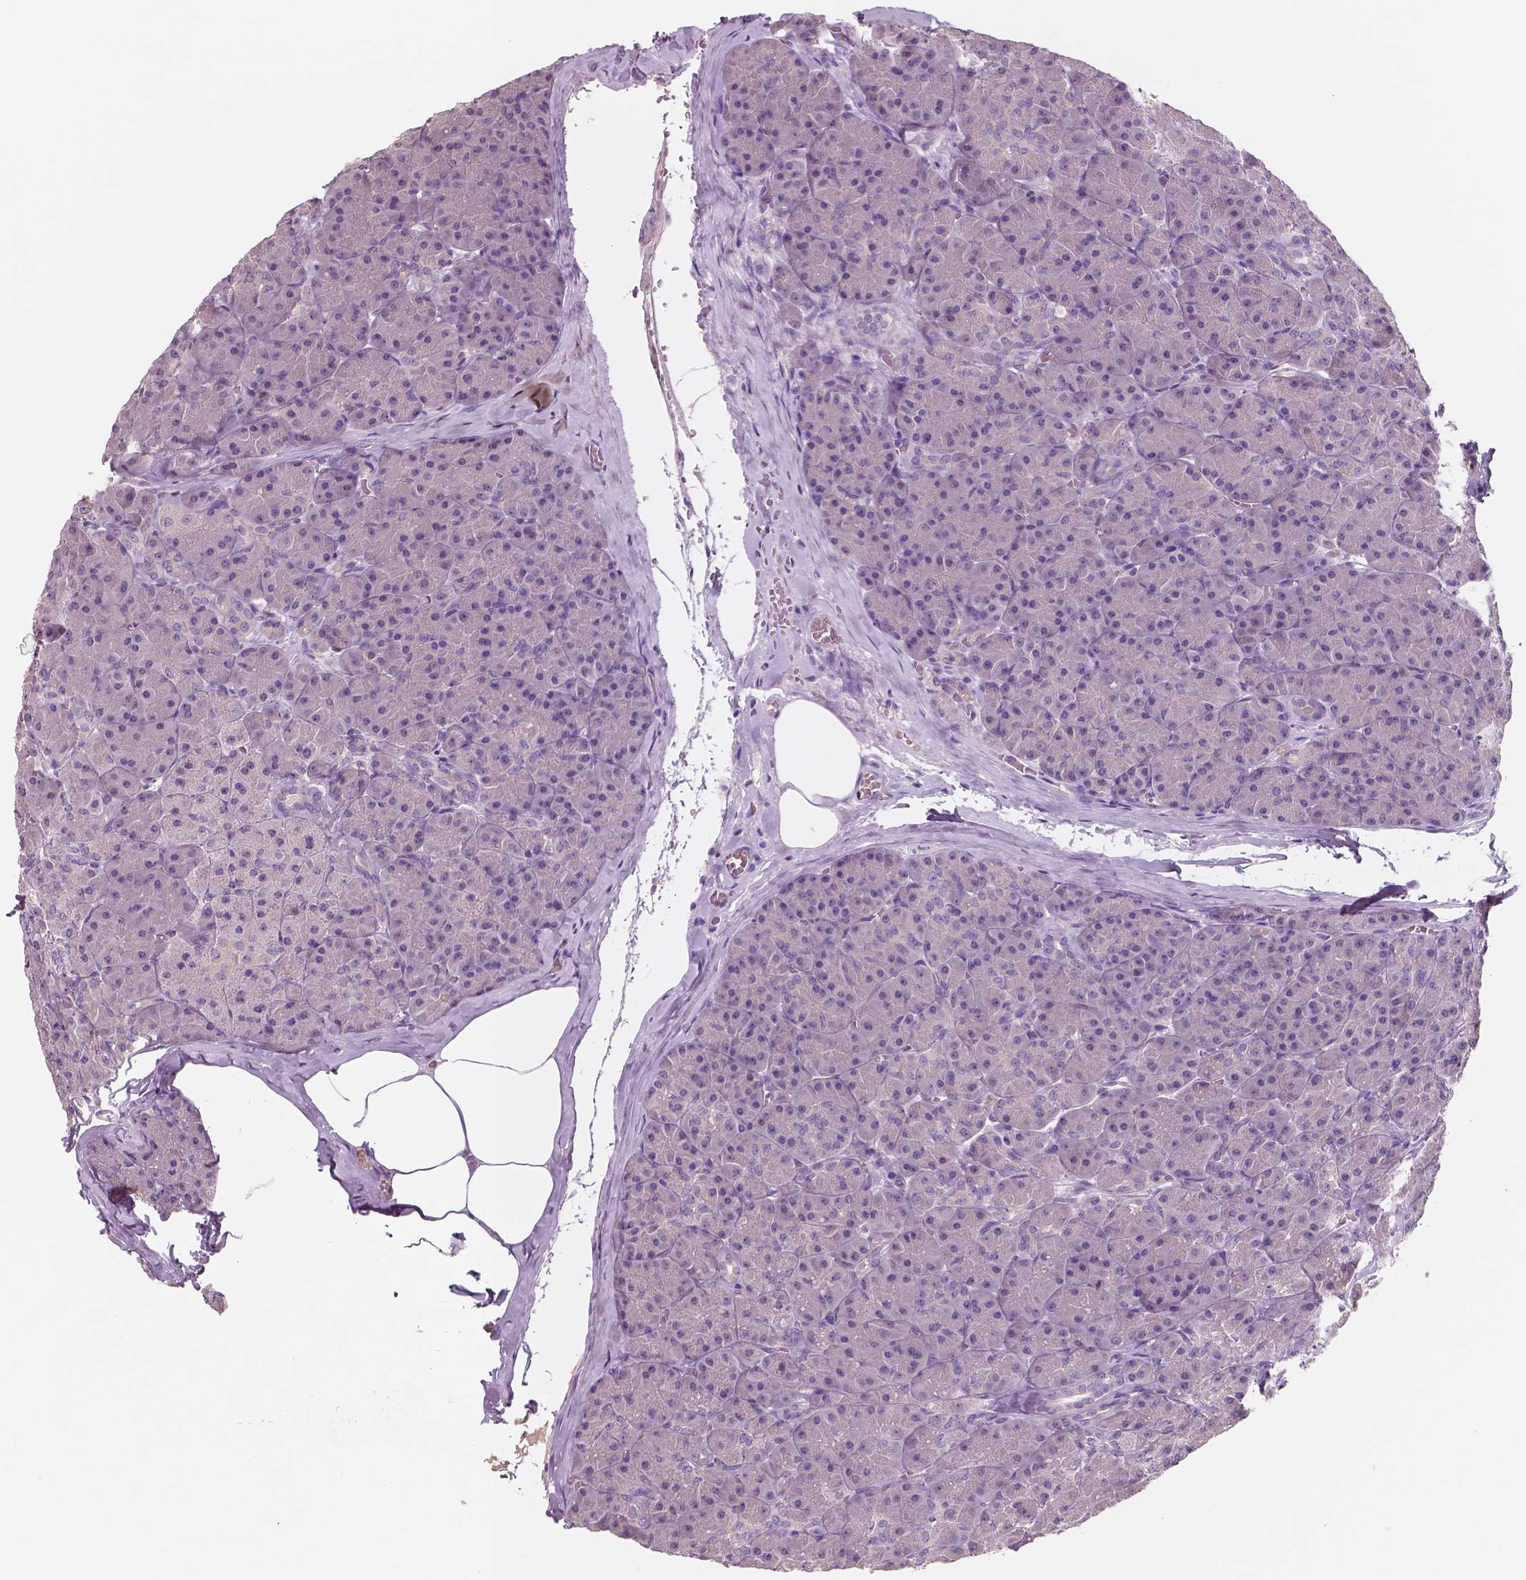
{"staining": {"intensity": "negative", "quantity": "none", "location": "none"}, "tissue": "pancreas", "cell_type": "Exocrine glandular cells", "image_type": "normal", "snomed": [{"axis": "morphology", "description": "Normal tissue, NOS"}, {"axis": "topography", "description": "Pancreas"}], "caption": "IHC of unremarkable pancreas reveals no expression in exocrine glandular cells.", "gene": "LSM14B", "patient": {"sex": "male", "age": 57}}